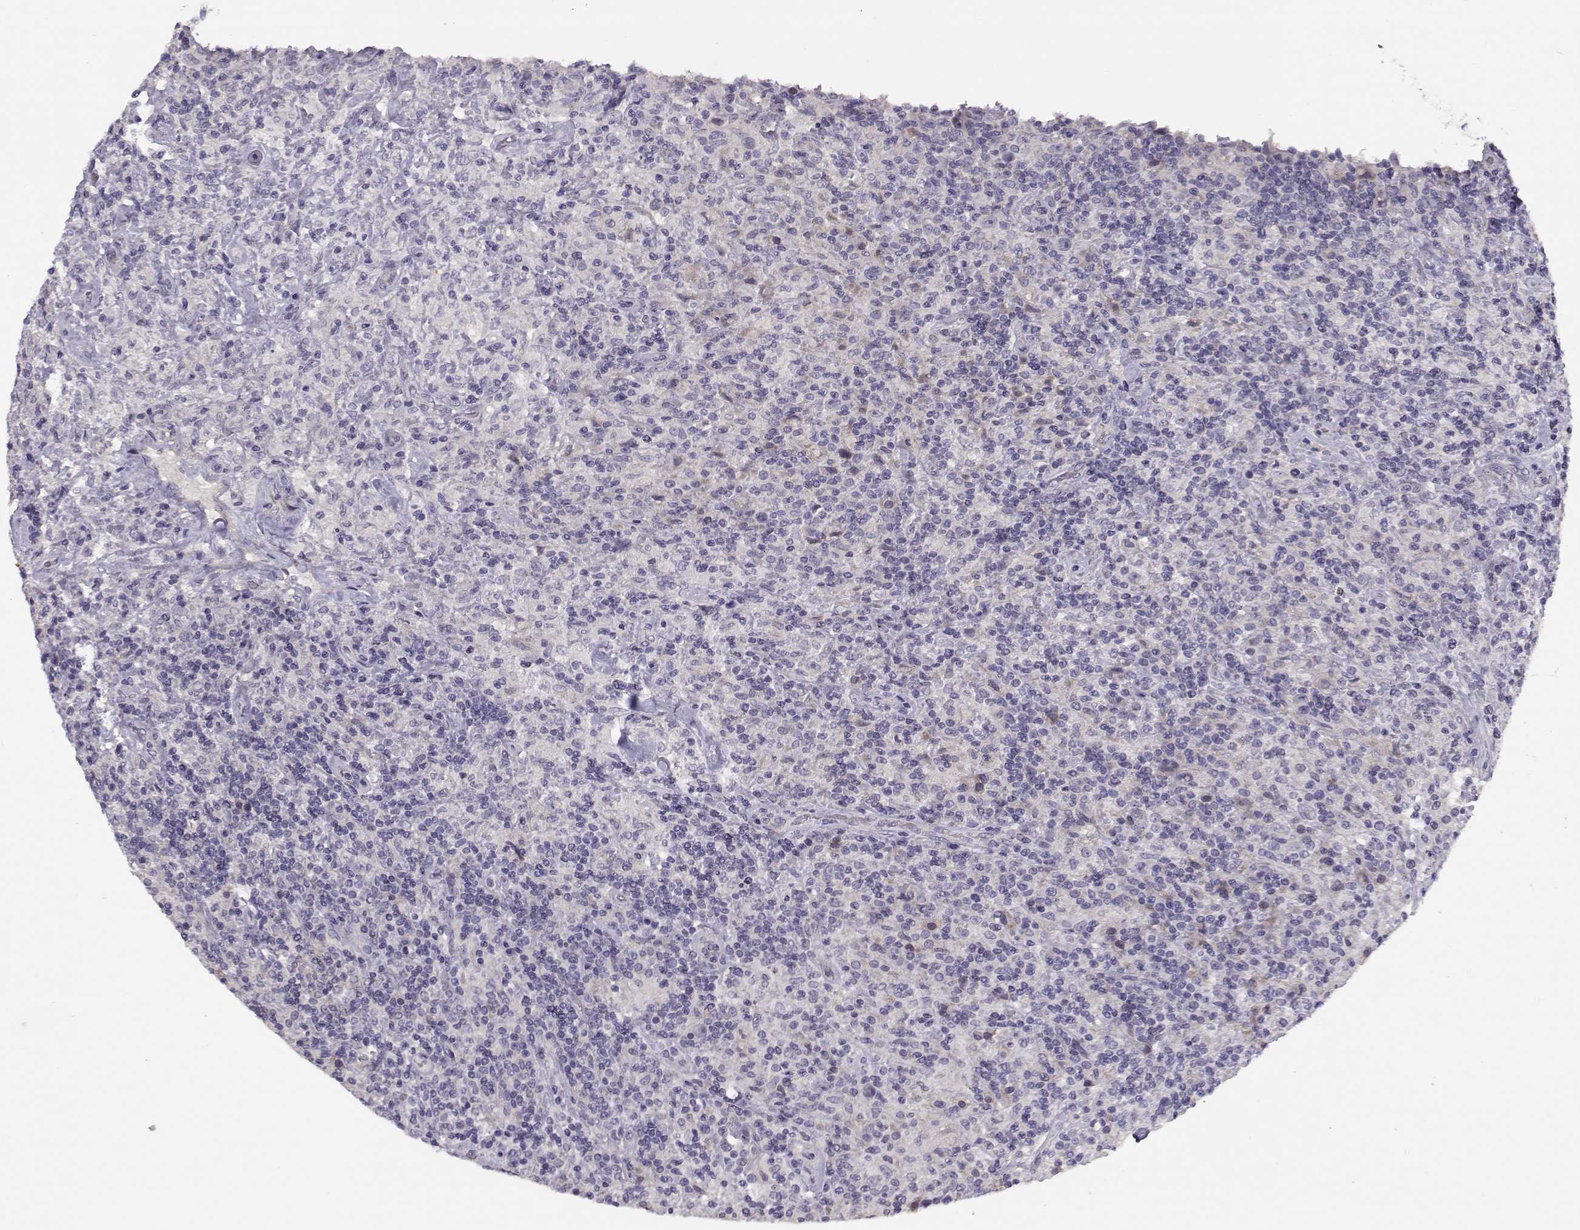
{"staining": {"intensity": "negative", "quantity": "none", "location": "none"}, "tissue": "lymphoma", "cell_type": "Tumor cells", "image_type": "cancer", "snomed": [{"axis": "morphology", "description": "Hodgkin's disease, NOS"}, {"axis": "topography", "description": "Lymph node"}], "caption": "Lymphoma was stained to show a protein in brown. There is no significant expression in tumor cells.", "gene": "TMEM145", "patient": {"sex": "male", "age": 70}}